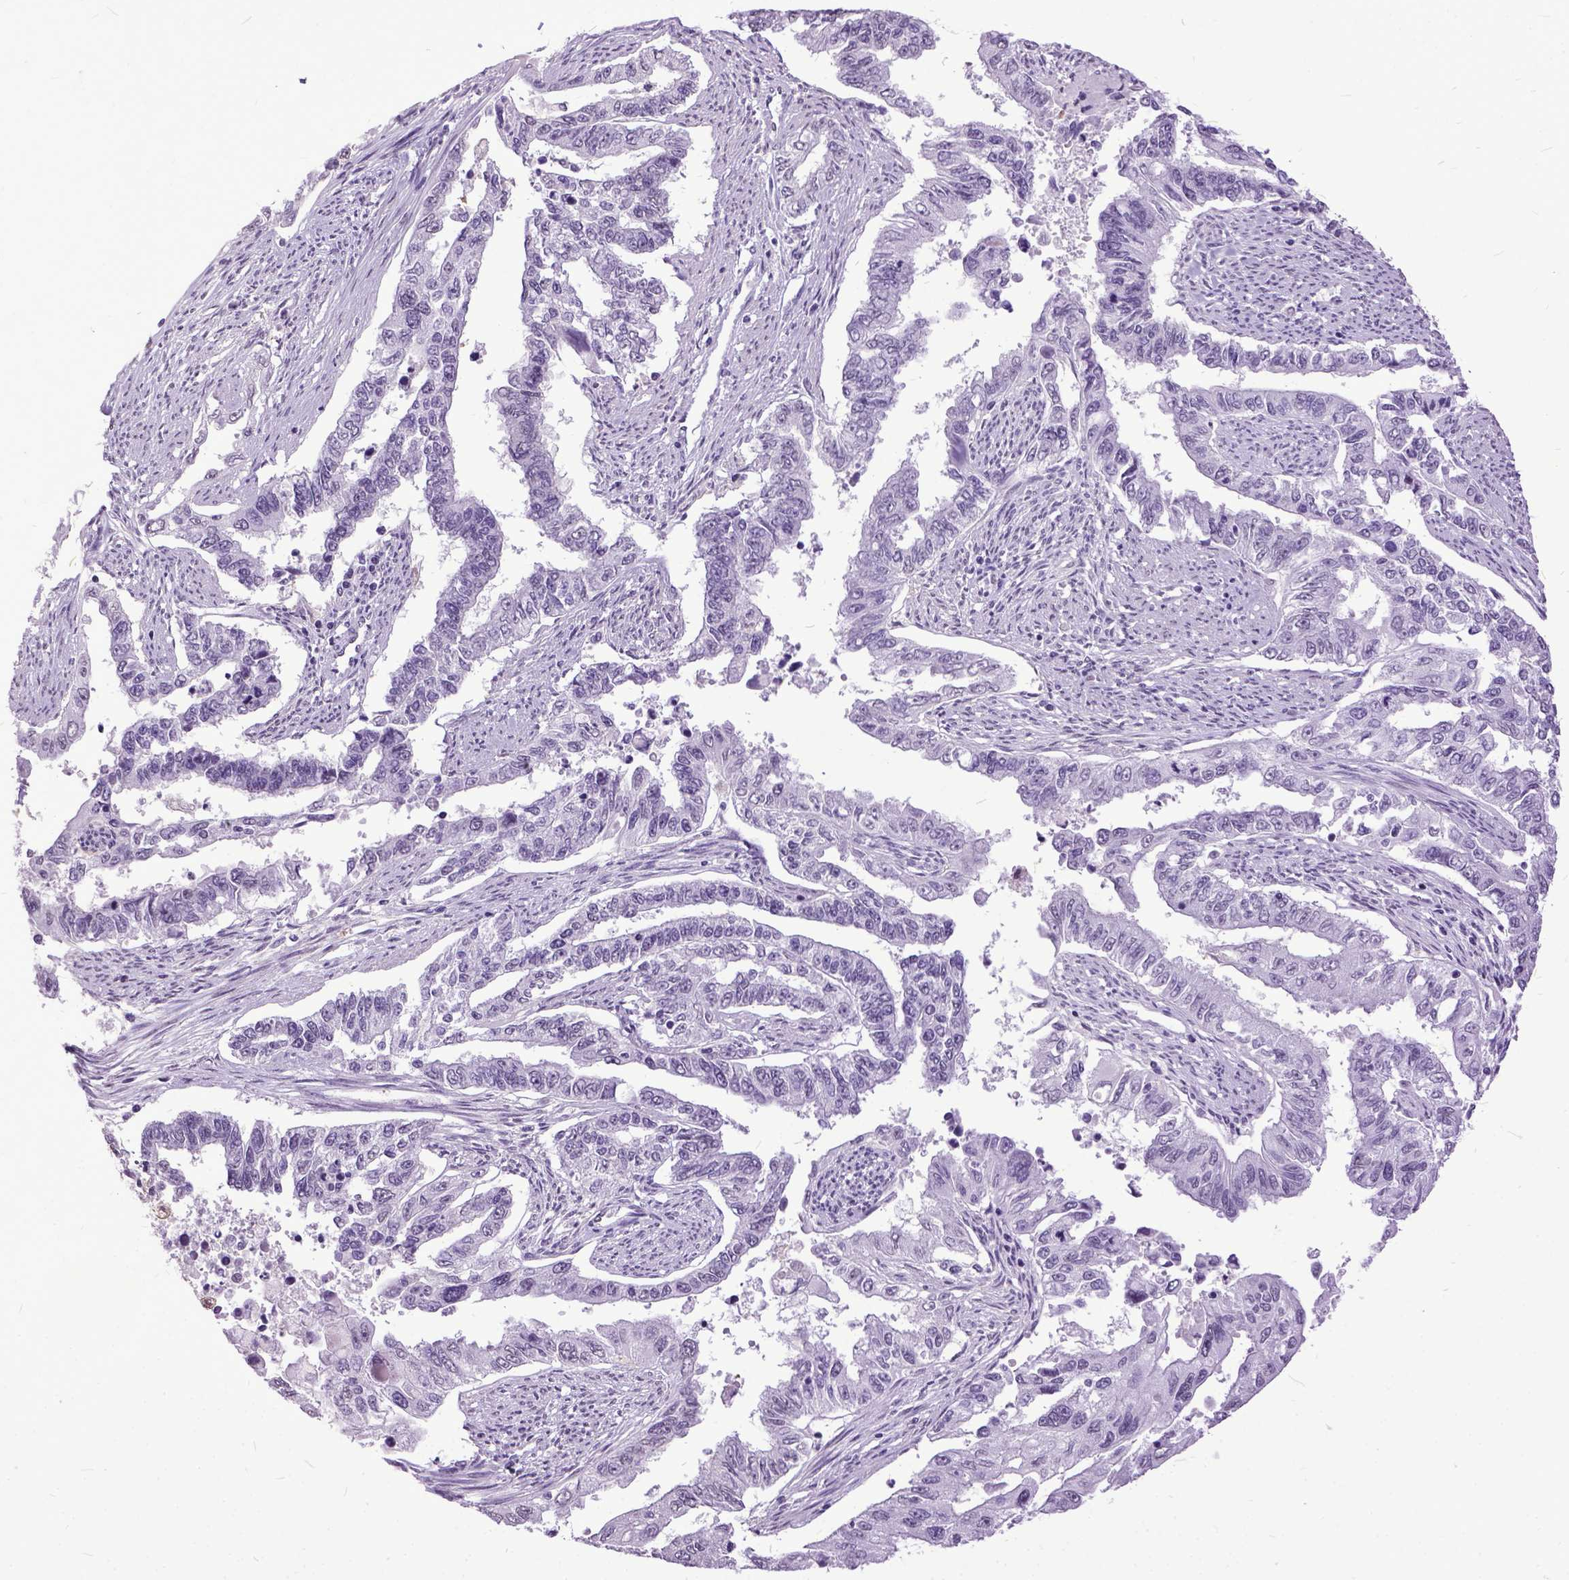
{"staining": {"intensity": "negative", "quantity": "none", "location": "none"}, "tissue": "endometrial cancer", "cell_type": "Tumor cells", "image_type": "cancer", "snomed": [{"axis": "morphology", "description": "Adenocarcinoma, NOS"}, {"axis": "topography", "description": "Uterus"}], "caption": "Human adenocarcinoma (endometrial) stained for a protein using immunohistochemistry (IHC) exhibits no expression in tumor cells.", "gene": "MARCHF10", "patient": {"sex": "female", "age": 59}}